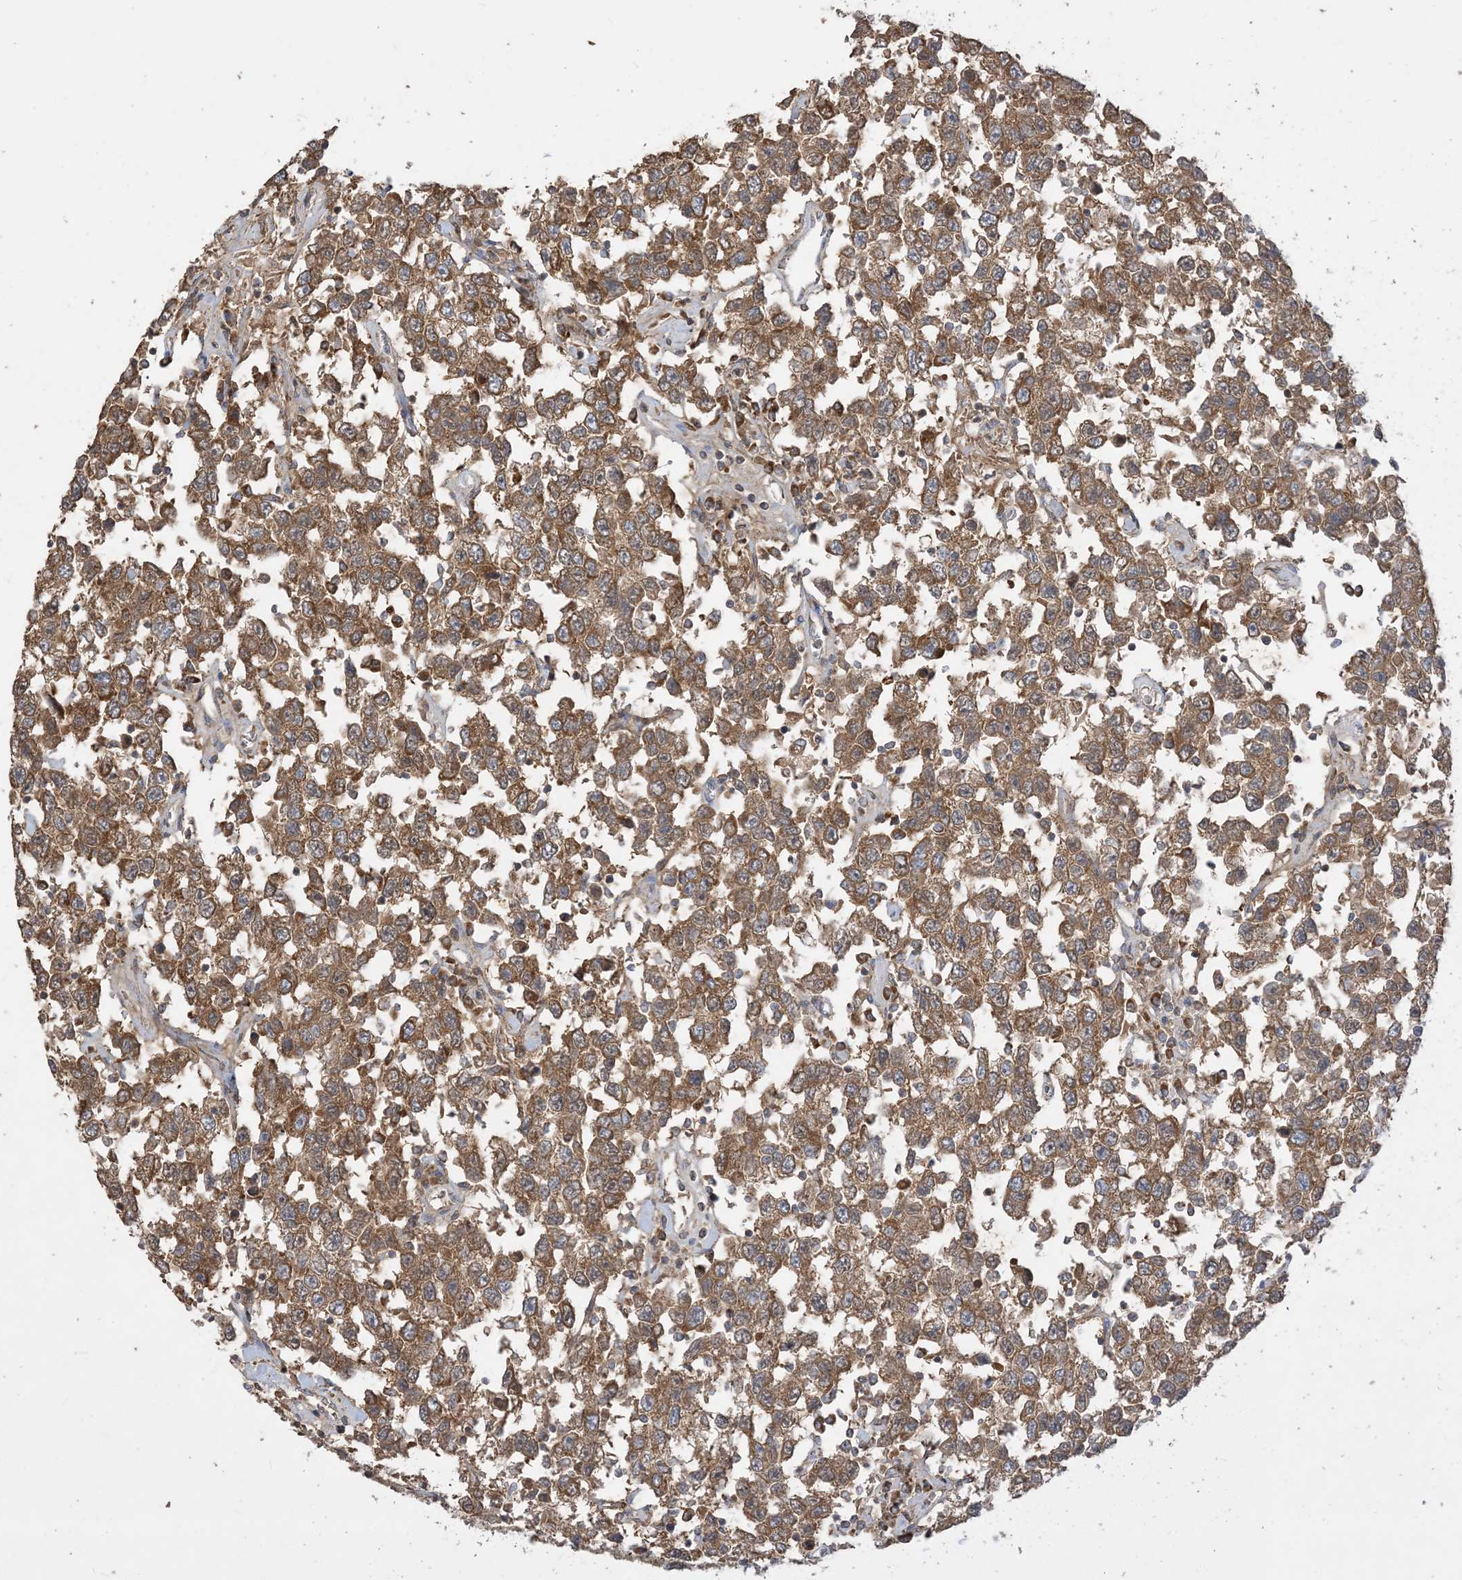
{"staining": {"intensity": "strong", "quantity": ">75%", "location": "cytoplasmic/membranous"}, "tissue": "testis cancer", "cell_type": "Tumor cells", "image_type": "cancer", "snomed": [{"axis": "morphology", "description": "Seminoma, NOS"}, {"axis": "topography", "description": "Testis"}], "caption": "An image of human testis seminoma stained for a protein reveals strong cytoplasmic/membranous brown staining in tumor cells. (brown staining indicates protein expression, while blue staining denotes nuclei).", "gene": "SIRT3", "patient": {"sex": "male", "age": 41}}